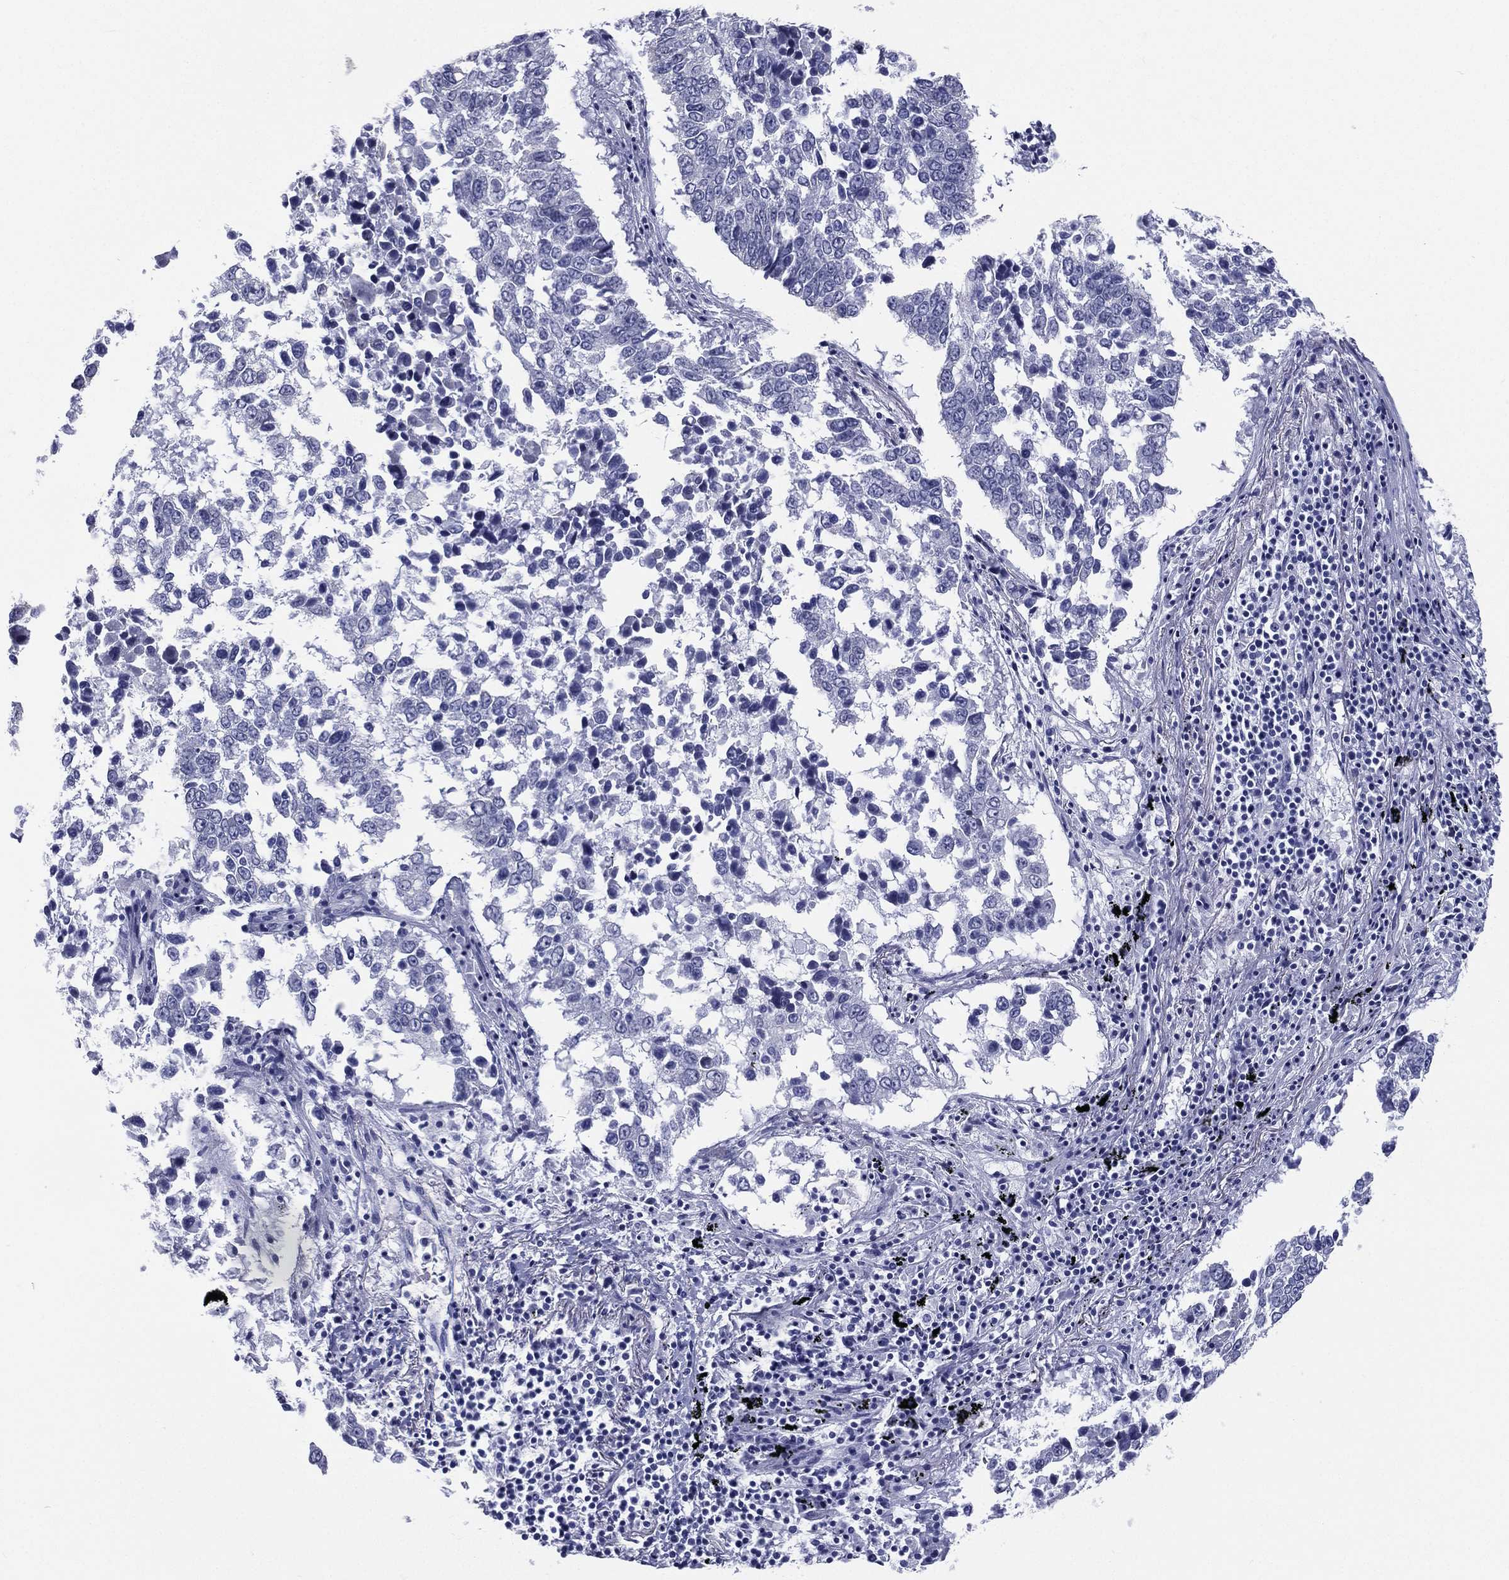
{"staining": {"intensity": "negative", "quantity": "none", "location": "none"}, "tissue": "lung cancer", "cell_type": "Tumor cells", "image_type": "cancer", "snomed": [{"axis": "morphology", "description": "Squamous cell carcinoma, NOS"}, {"axis": "topography", "description": "Lung"}], "caption": "Immunohistochemical staining of human lung cancer reveals no significant expression in tumor cells.", "gene": "RSPH4A", "patient": {"sex": "male", "age": 82}}